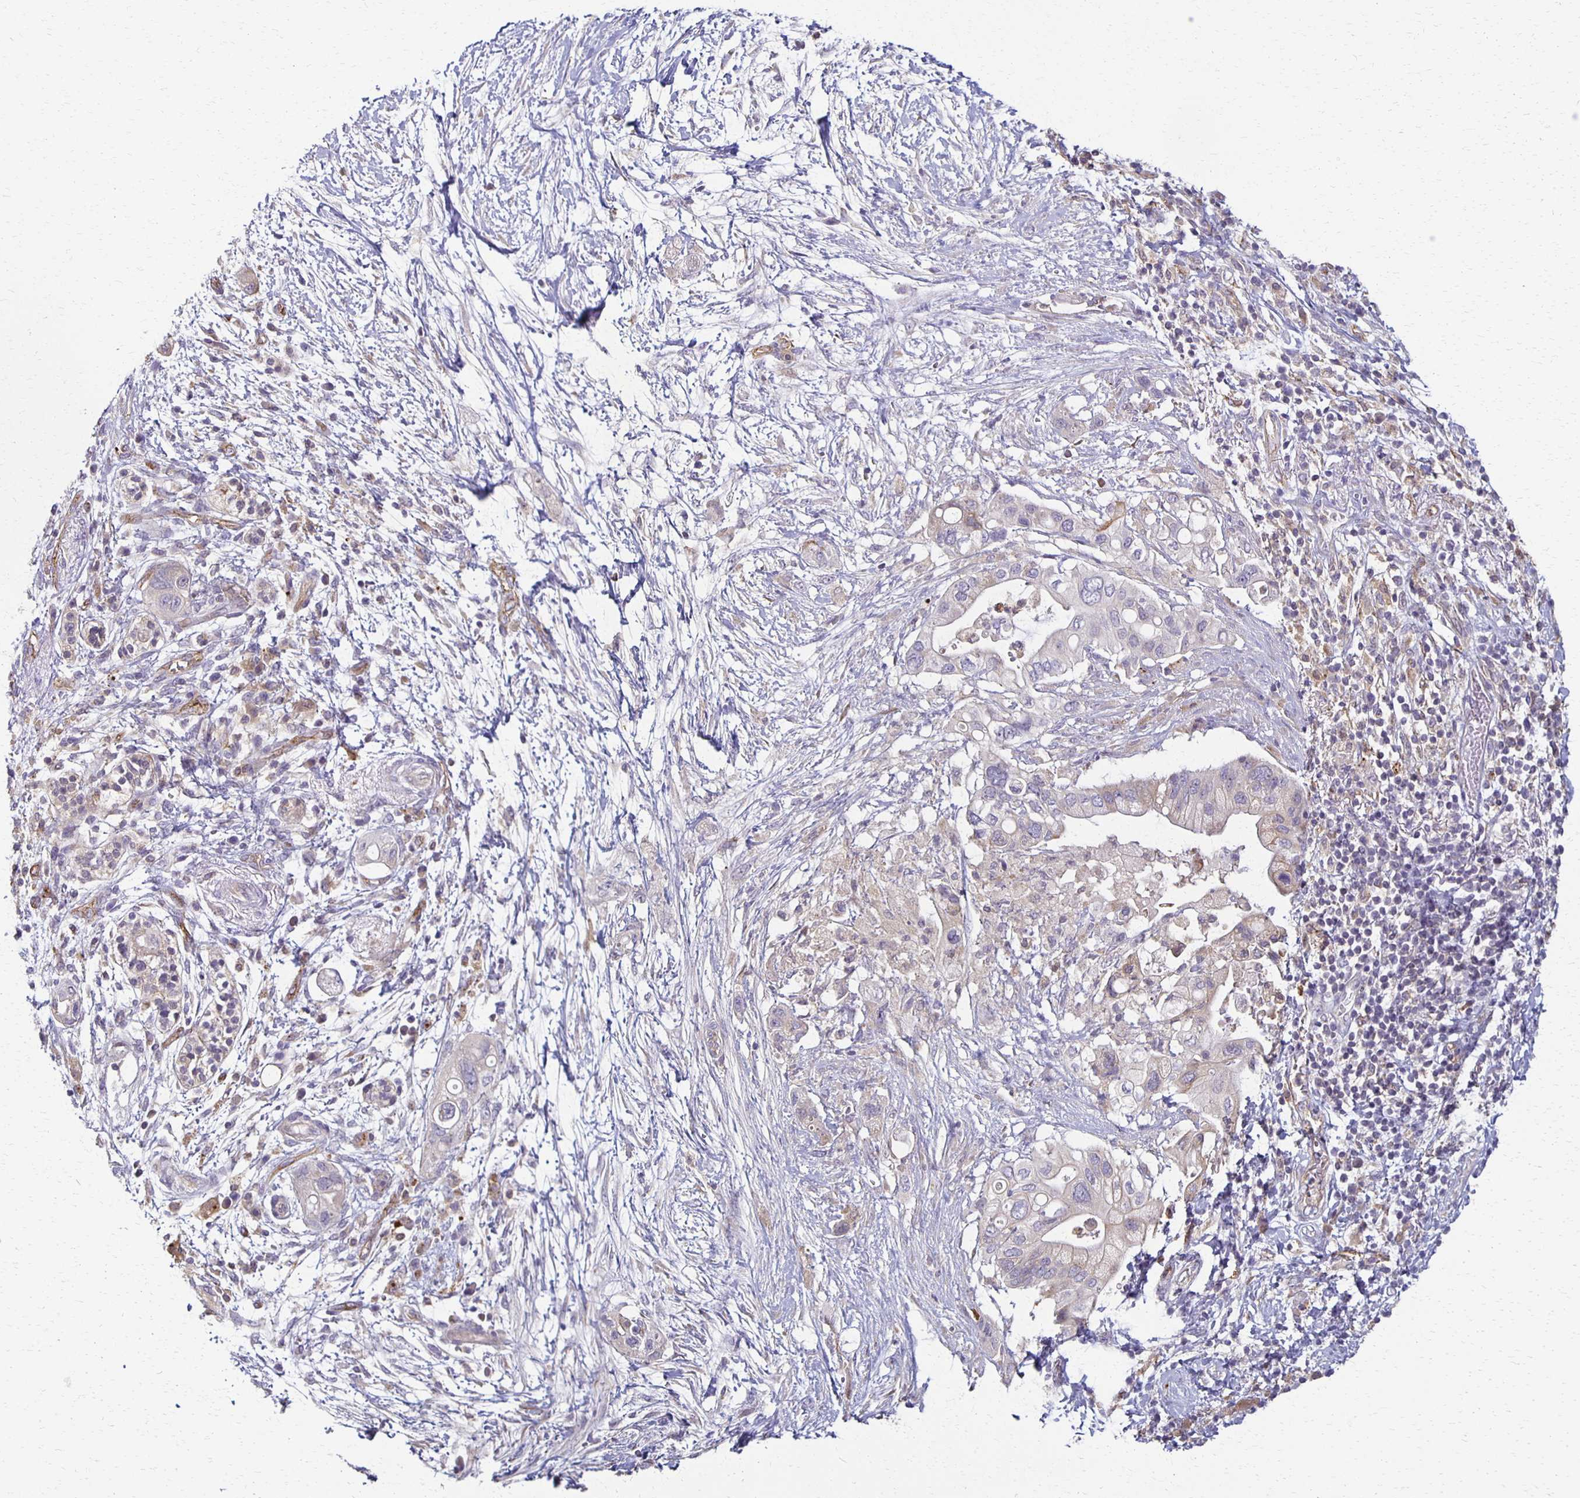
{"staining": {"intensity": "weak", "quantity": "<25%", "location": "cytoplasmic/membranous"}, "tissue": "pancreatic cancer", "cell_type": "Tumor cells", "image_type": "cancer", "snomed": [{"axis": "morphology", "description": "Adenocarcinoma, NOS"}, {"axis": "topography", "description": "Pancreas"}], "caption": "A high-resolution histopathology image shows IHC staining of adenocarcinoma (pancreatic), which reveals no significant staining in tumor cells.", "gene": "GPX4", "patient": {"sex": "female", "age": 72}}